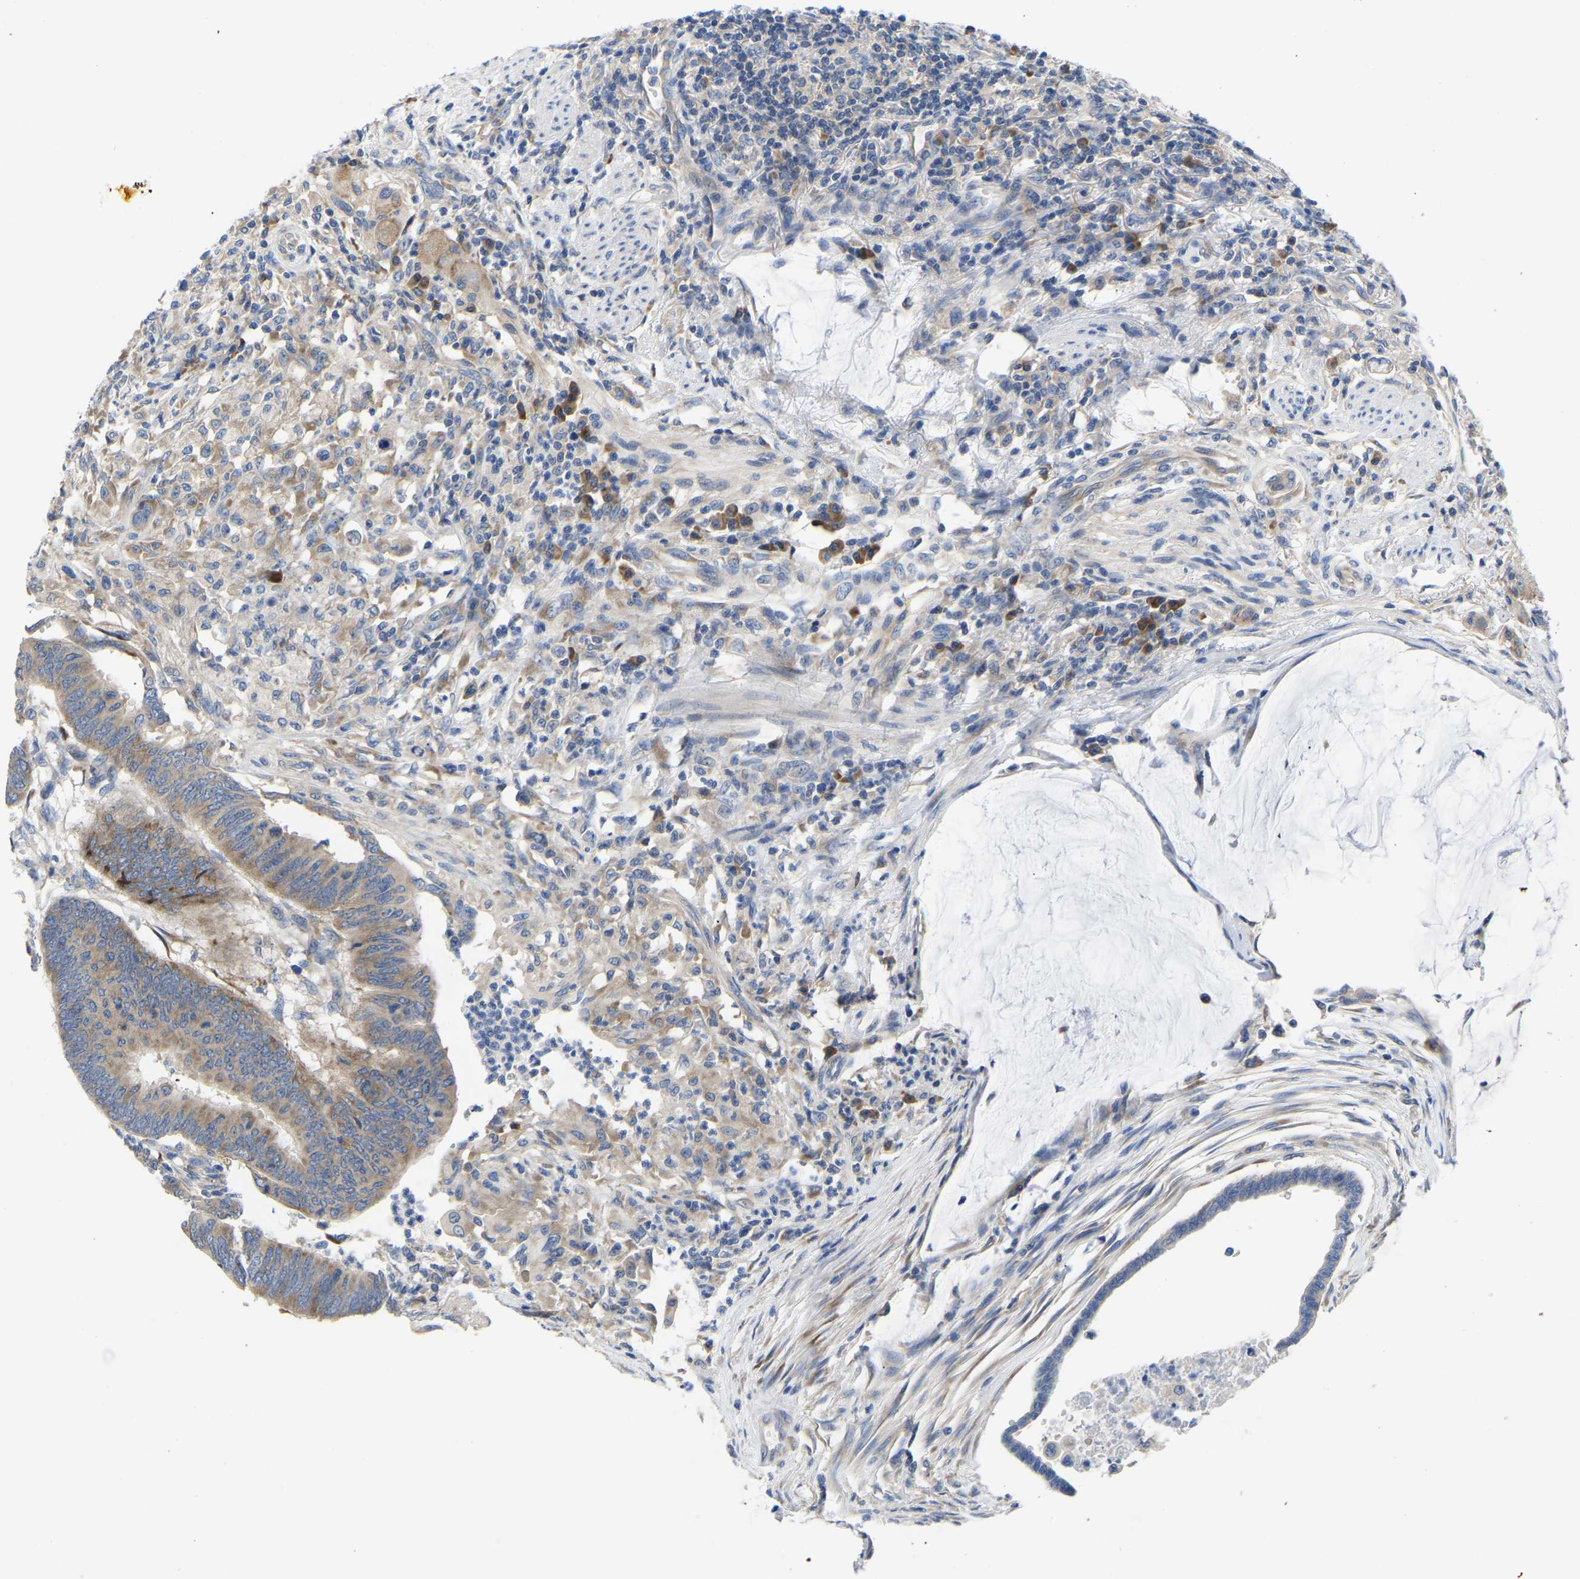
{"staining": {"intensity": "moderate", "quantity": ">75%", "location": "cytoplasmic/membranous"}, "tissue": "colorectal cancer", "cell_type": "Tumor cells", "image_type": "cancer", "snomed": [{"axis": "morphology", "description": "Normal tissue, NOS"}, {"axis": "morphology", "description": "Adenocarcinoma, NOS"}, {"axis": "topography", "description": "Rectum"}, {"axis": "topography", "description": "Peripheral nerve tissue"}], "caption": "Protein expression analysis of human adenocarcinoma (colorectal) reveals moderate cytoplasmic/membranous expression in approximately >75% of tumor cells.", "gene": "ABCA10", "patient": {"sex": "male", "age": 92}}